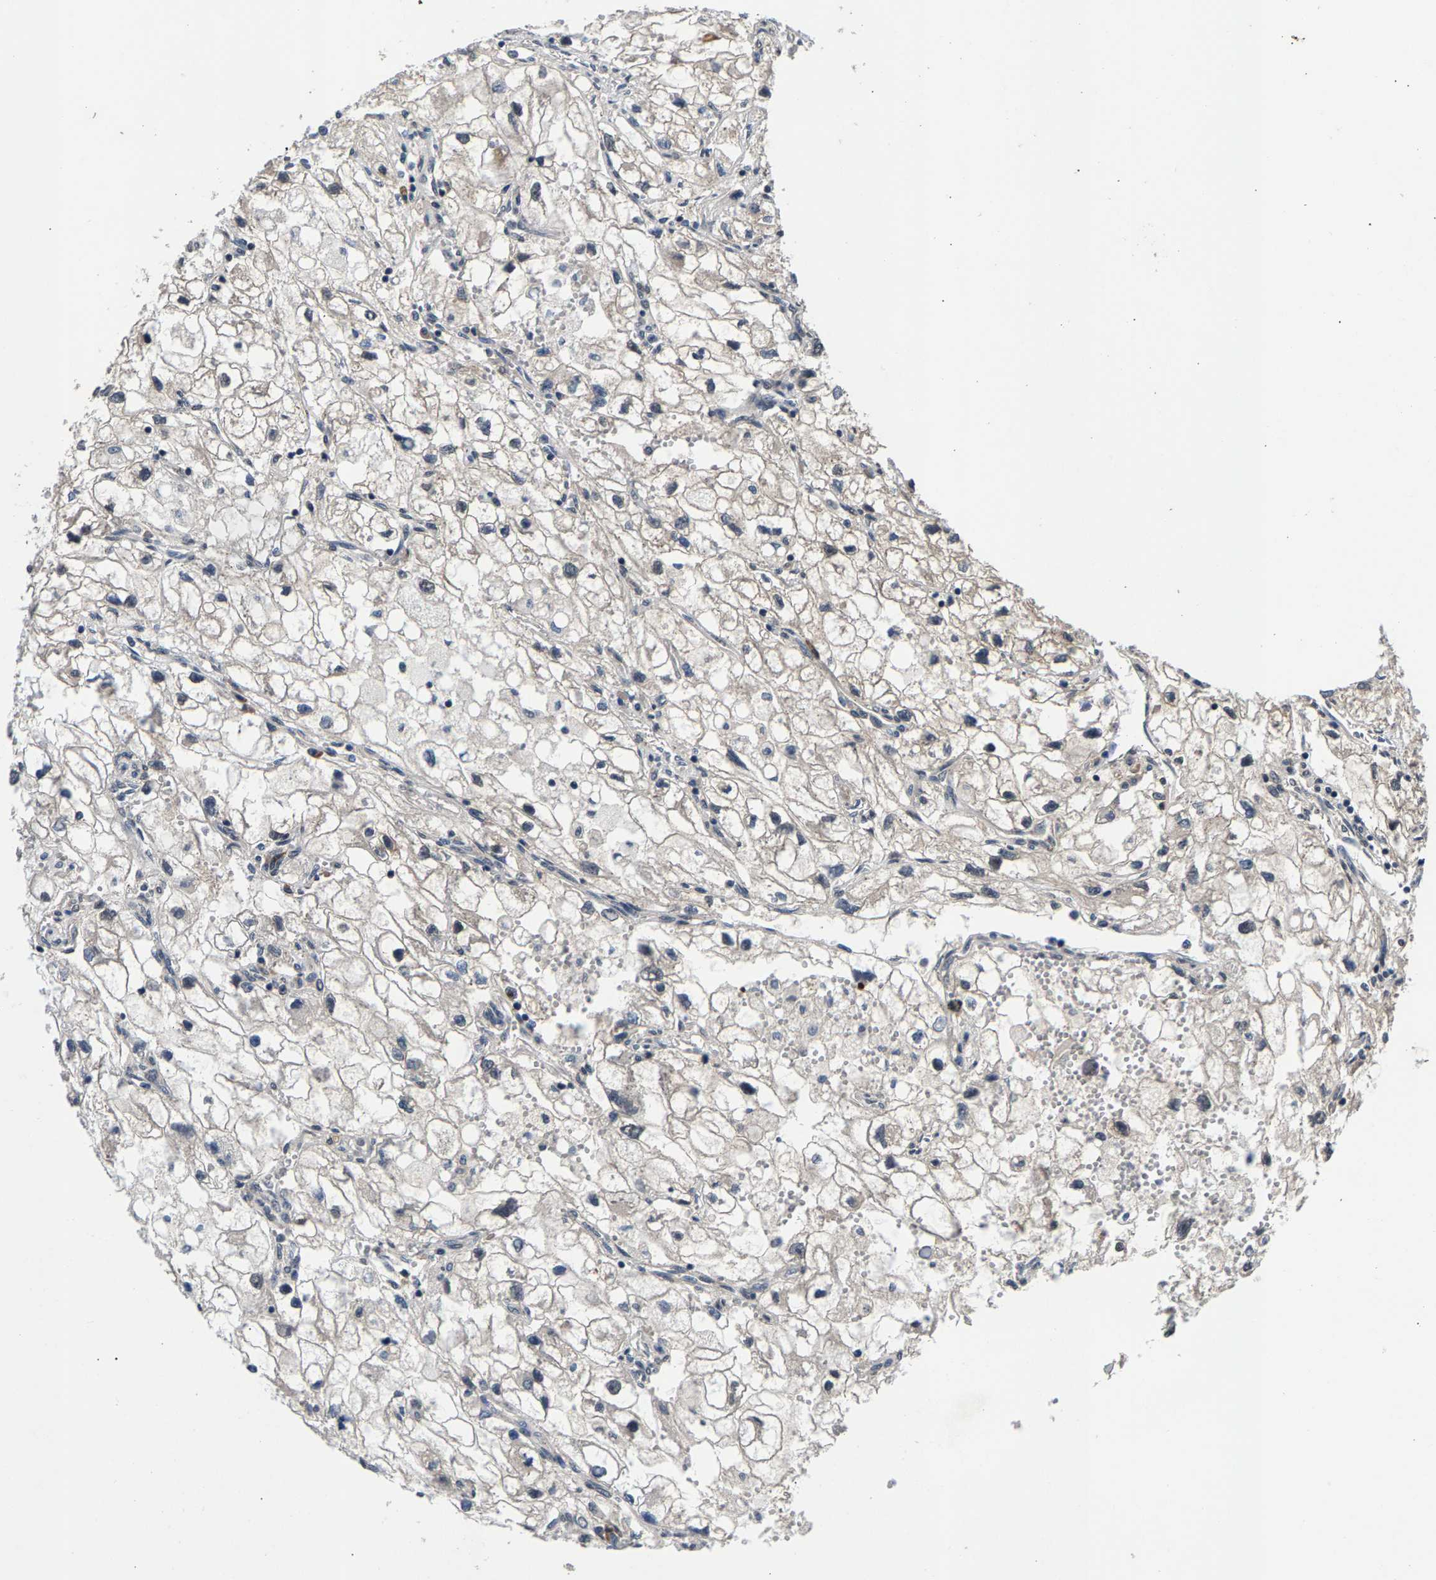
{"staining": {"intensity": "negative", "quantity": "none", "location": "none"}, "tissue": "renal cancer", "cell_type": "Tumor cells", "image_type": "cancer", "snomed": [{"axis": "morphology", "description": "Adenocarcinoma, NOS"}, {"axis": "topography", "description": "Kidney"}], "caption": "This is an immunohistochemistry (IHC) micrograph of human adenocarcinoma (renal). There is no expression in tumor cells.", "gene": "RBM33", "patient": {"sex": "female", "age": 70}}